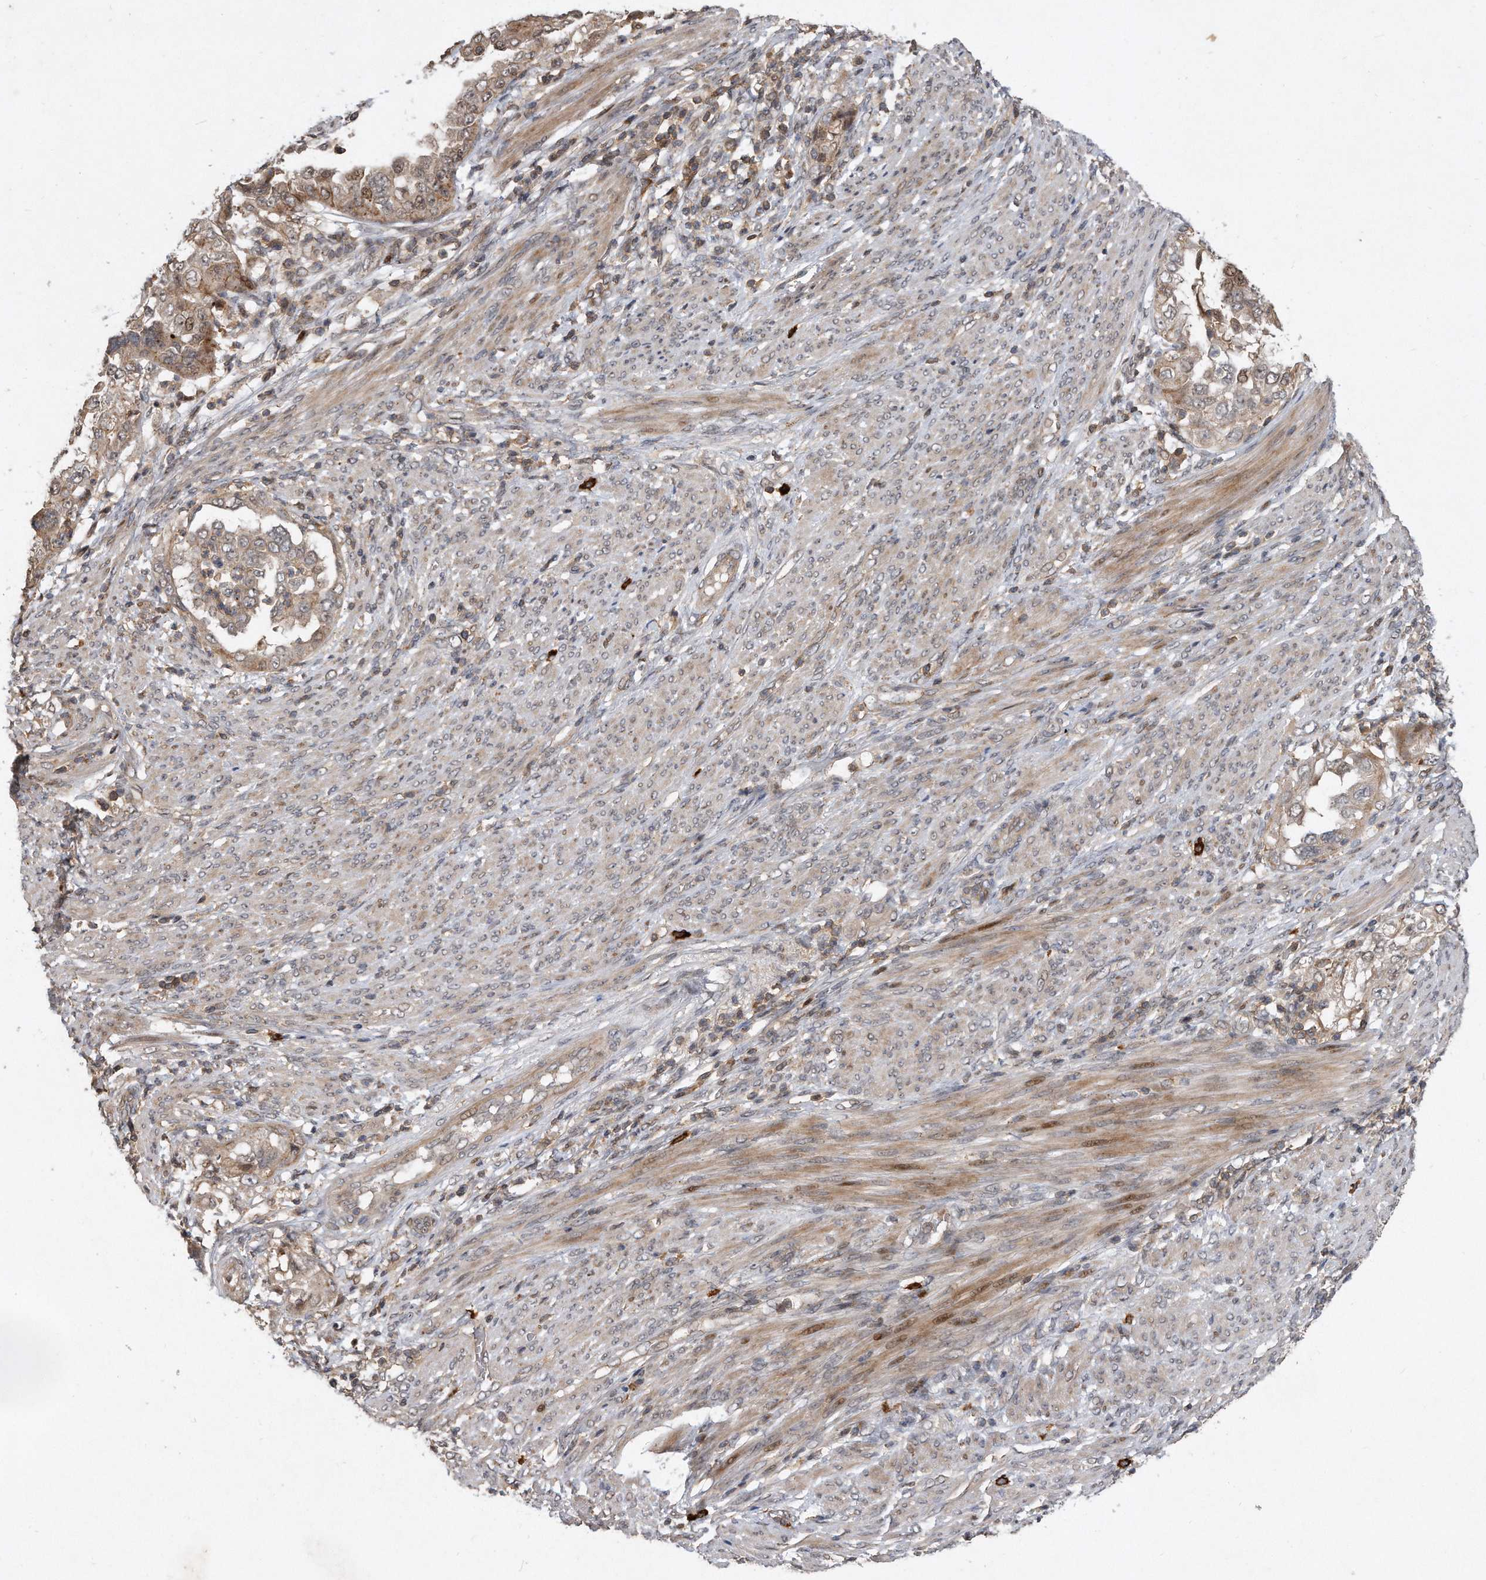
{"staining": {"intensity": "weak", "quantity": "25%-75%", "location": "cytoplasmic/membranous"}, "tissue": "endometrial cancer", "cell_type": "Tumor cells", "image_type": "cancer", "snomed": [{"axis": "morphology", "description": "Adenocarcinoma, NOS"}, {"axis": "topography", "description": "Endometrium"}], "caption": "High-magnification brightfield microscopy of endometrial cancer (adenocarcinoma) stained with DAB (3,3'-diaminobenzidine) (brown) and counterstained with hematoxylin (blue). tumor cells exhibit weak cytoplasmic/membranous staining is seen in approximately25%-75% of cells.", "gene": "PGBD2", "patient": {"sex": "female", "age": 85}}